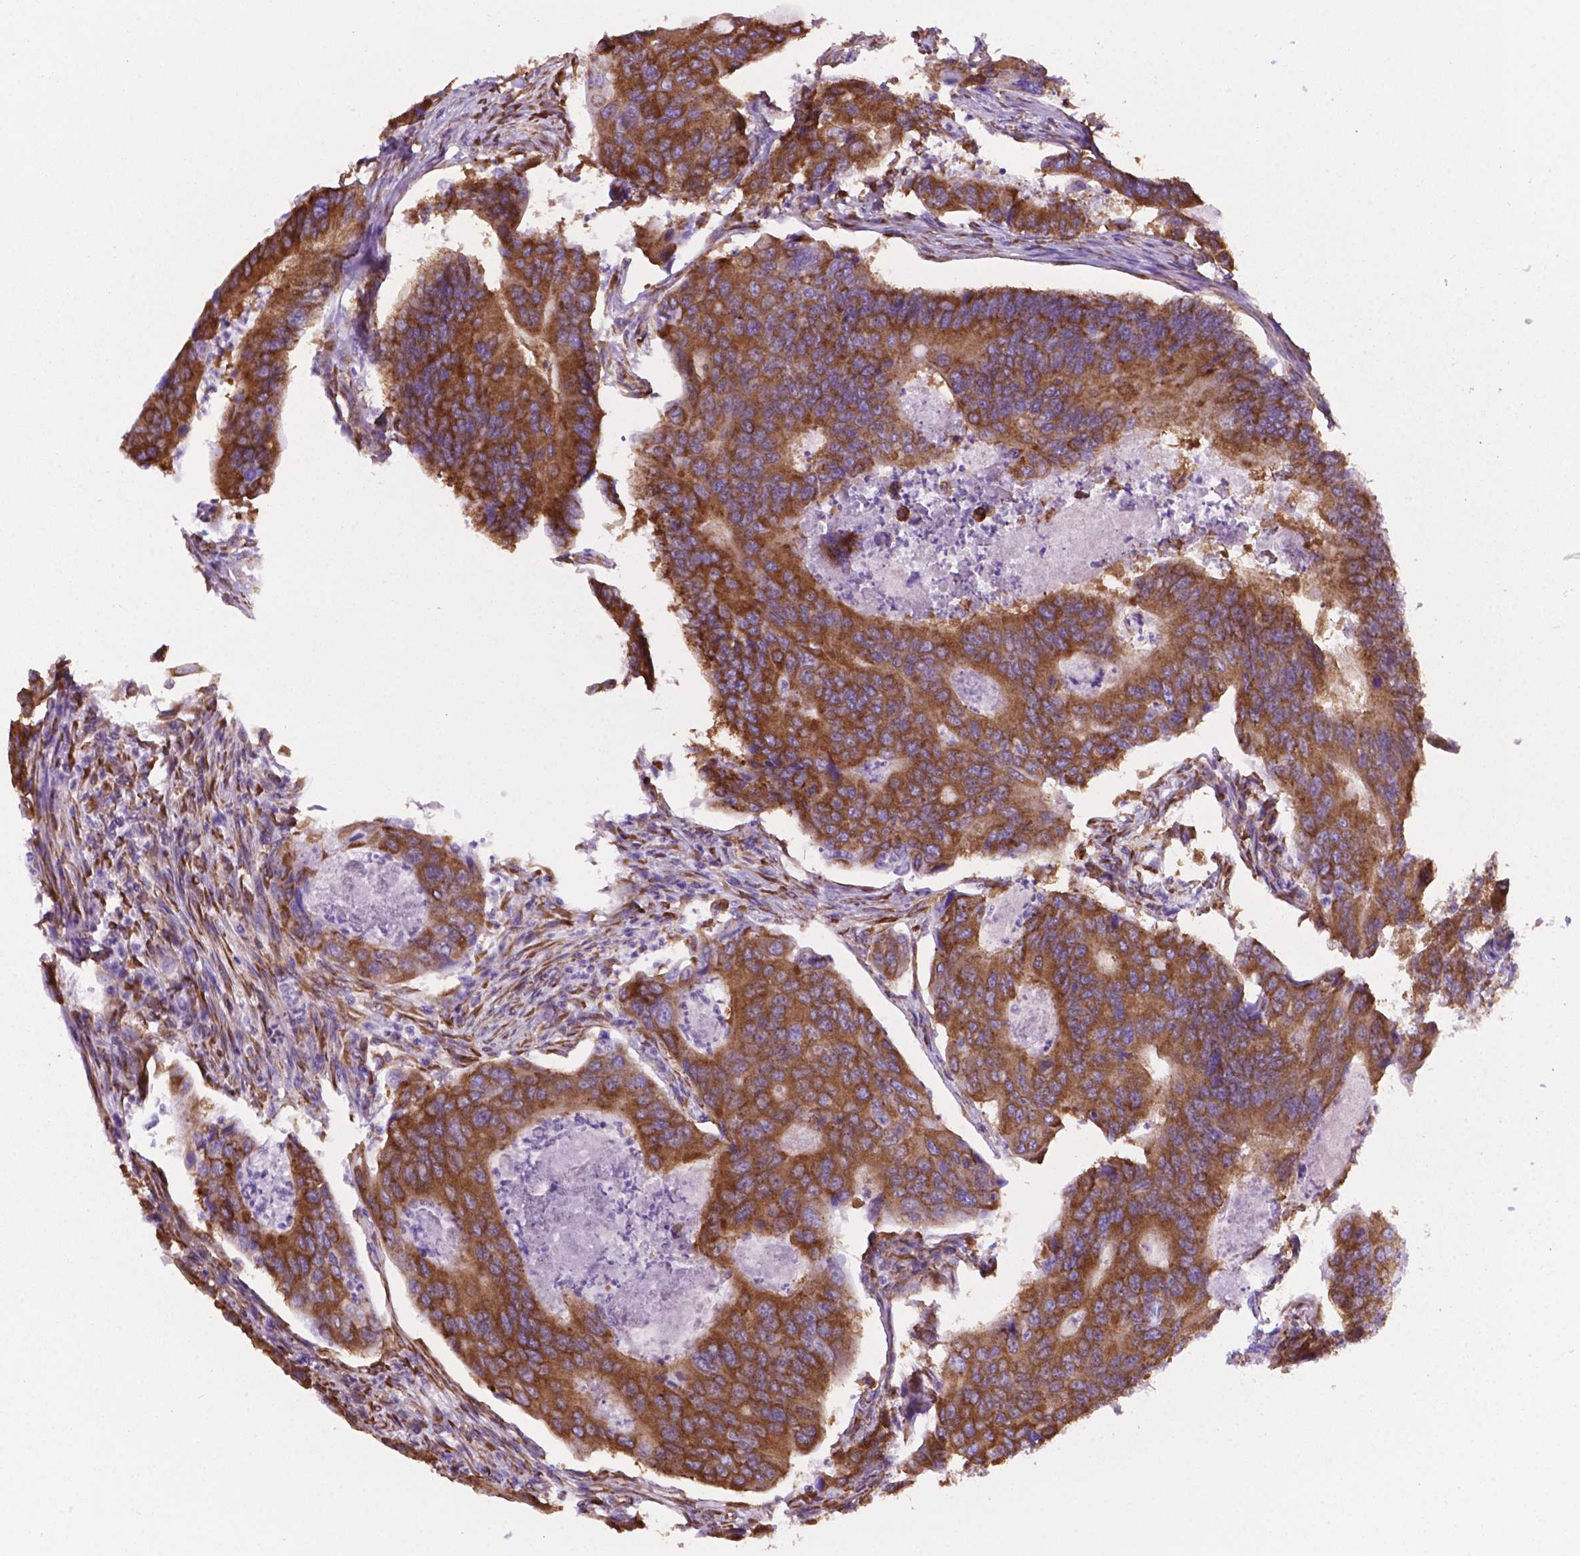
{"staining": {"intensity": "strong", "quantity": ">75%", "location": "cytoplasmic/membranous"}, "tissue": "colorectal cancer", "cell_type": "Tumor cells", "image_type": "cancer", "snomed": [{"axis": "morphology", "description": "Adenocarcinoma, NOS"}, {"axis": "topography", "description": "Colon"}], "caption": "IHC micrograph of colorectal cancer stained for a protein (brown), which demonstrates high levels of strong cytoplasmic/membranous staining in about >75% of tumor cells.", "gene": "RPL29", "patient": {"sex": "female", "age": 67}}